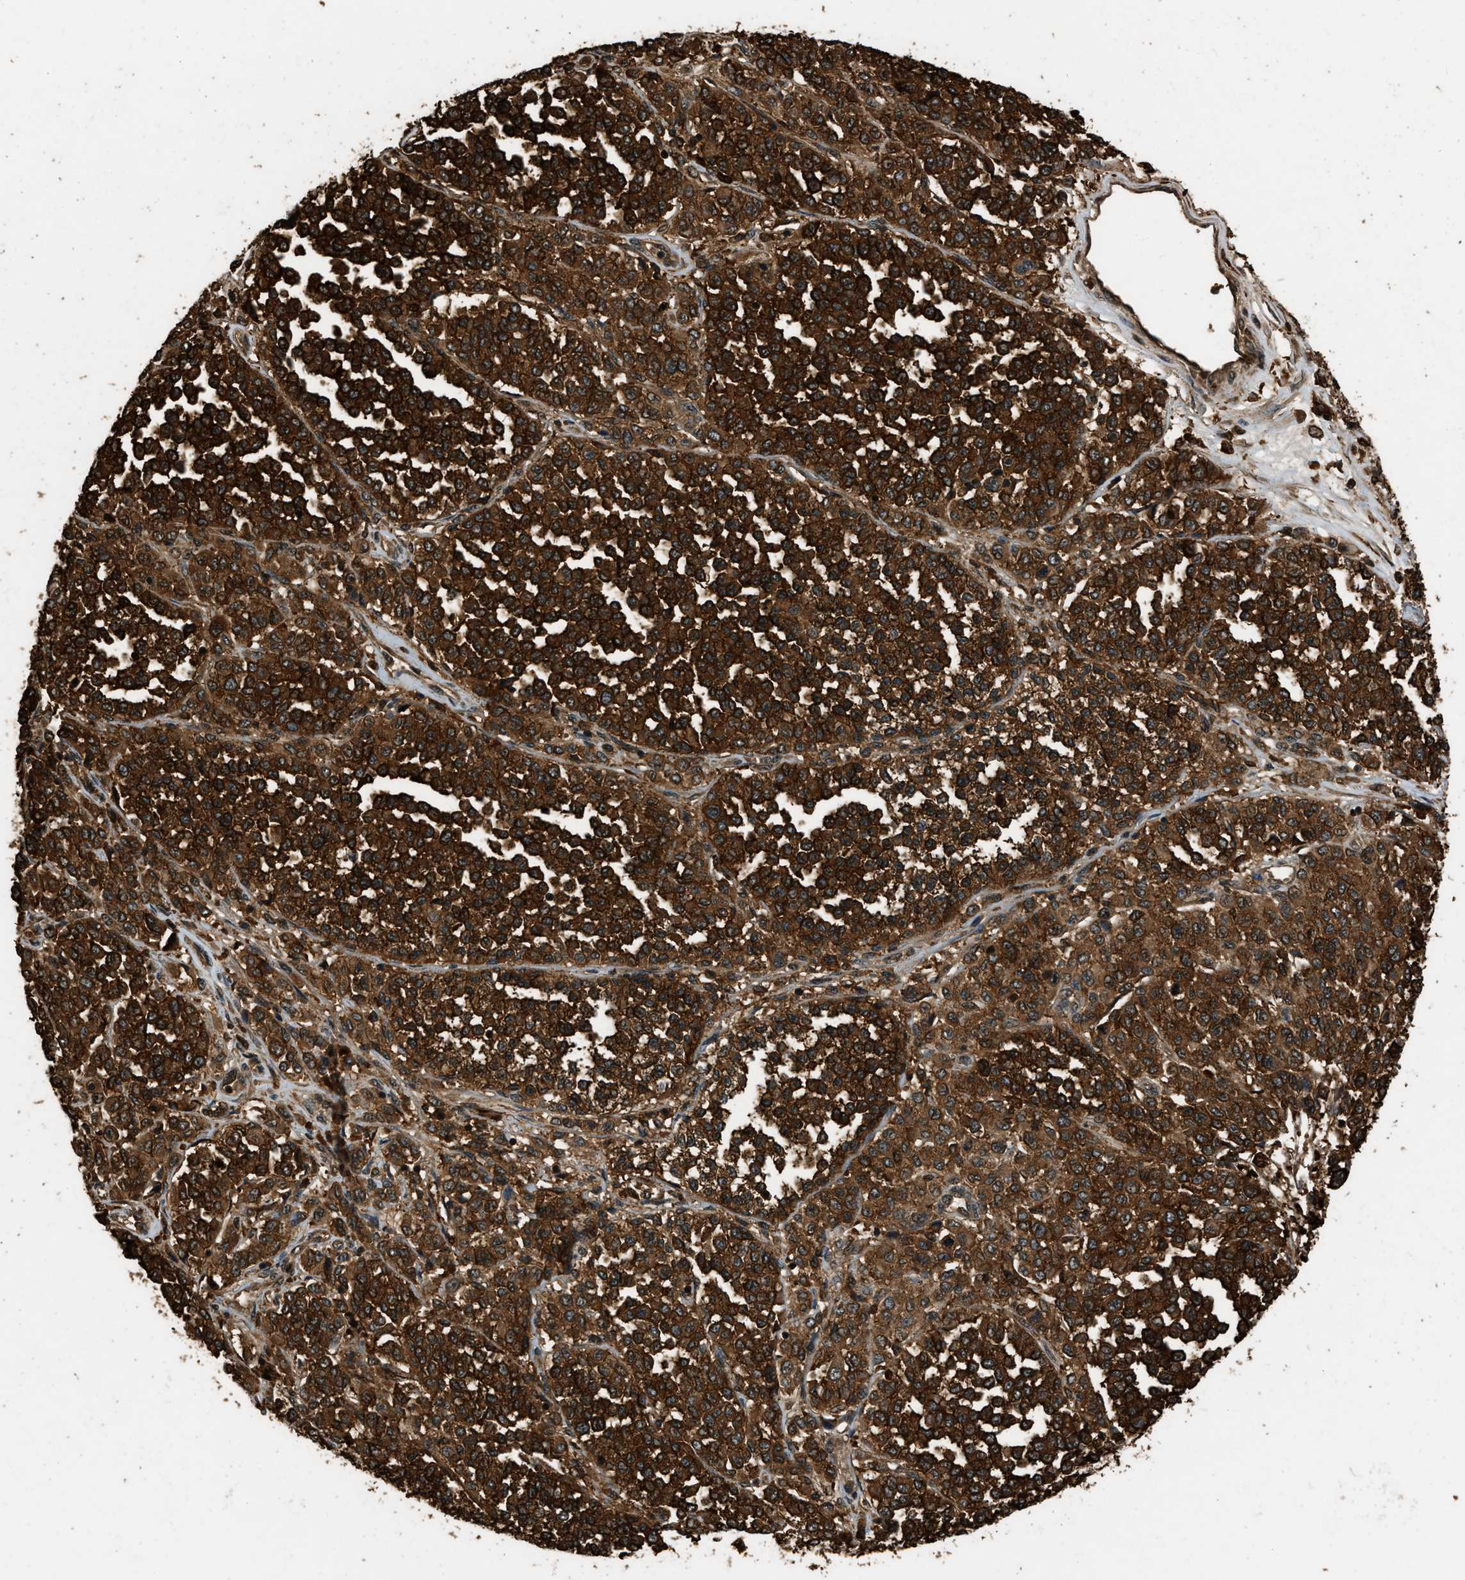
{"staining": {"intensity": "strong", "quantity": ">75%", "location": "cytoplasmic/membranous"}, "tissue": "melanoma", "cell_type": "Tumor cells", "image_type": "cancer", "snomed": [{"axis": "morphology", "description": "Malignant melanoma, Metastatic site"}, {"axis": "topography", "description": "Pancreas"}], "caption": "Immunohistochemistry (DAB (3,3'-diaminobenzidine)) staining of human melanoma displays strong cytoplasmic/membranous protein expression in approximately >75% of tumor cells. The protein is stained brown, and the nuclei are stained in blue (DAB (3,3'-diaminobenzidine) IHC with brightfield microscopy, high magnification).", "gene": "RAP2A", "patient": {"sex": "female", "age": 30}}